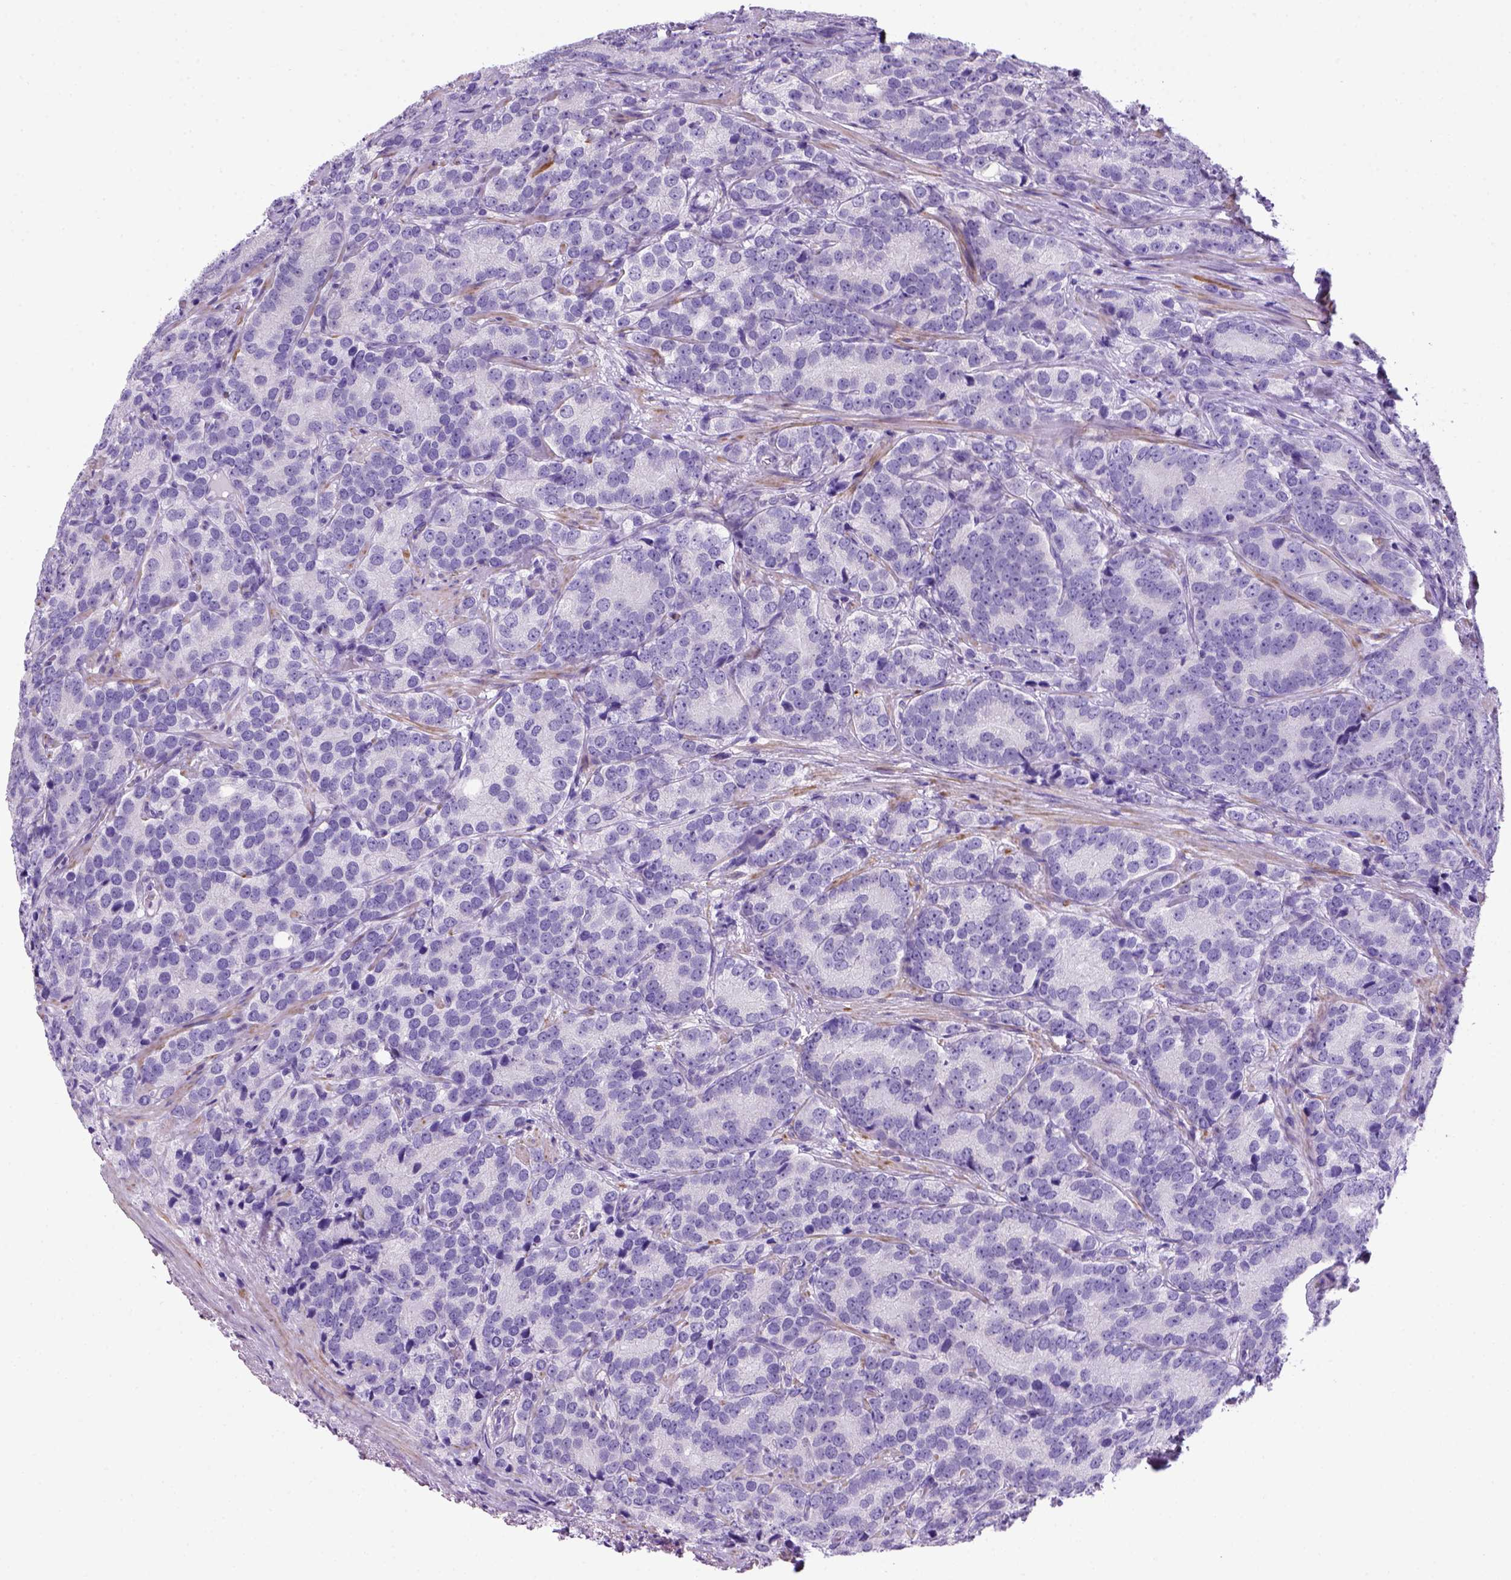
{"staining": {"intensity": "negative", "quantity": "none", "location": "none"}, "tissue": "prostate cancer", "cell_type": "Tumor cells", "image_type": "cancer", "snomed": [{"axis": "morphology", "description": "Adenocarcinoma, NOS"}, {"axis": "topography", "description": "Prostate"}], "caption": "This is a image of immunohistochemistry (IHC) staining of adenocarcinoma (prostate), which shows no expression in tumor cells.", "gene": "ARHGEF33", "patient": {"sex": "male", "age": 71}}